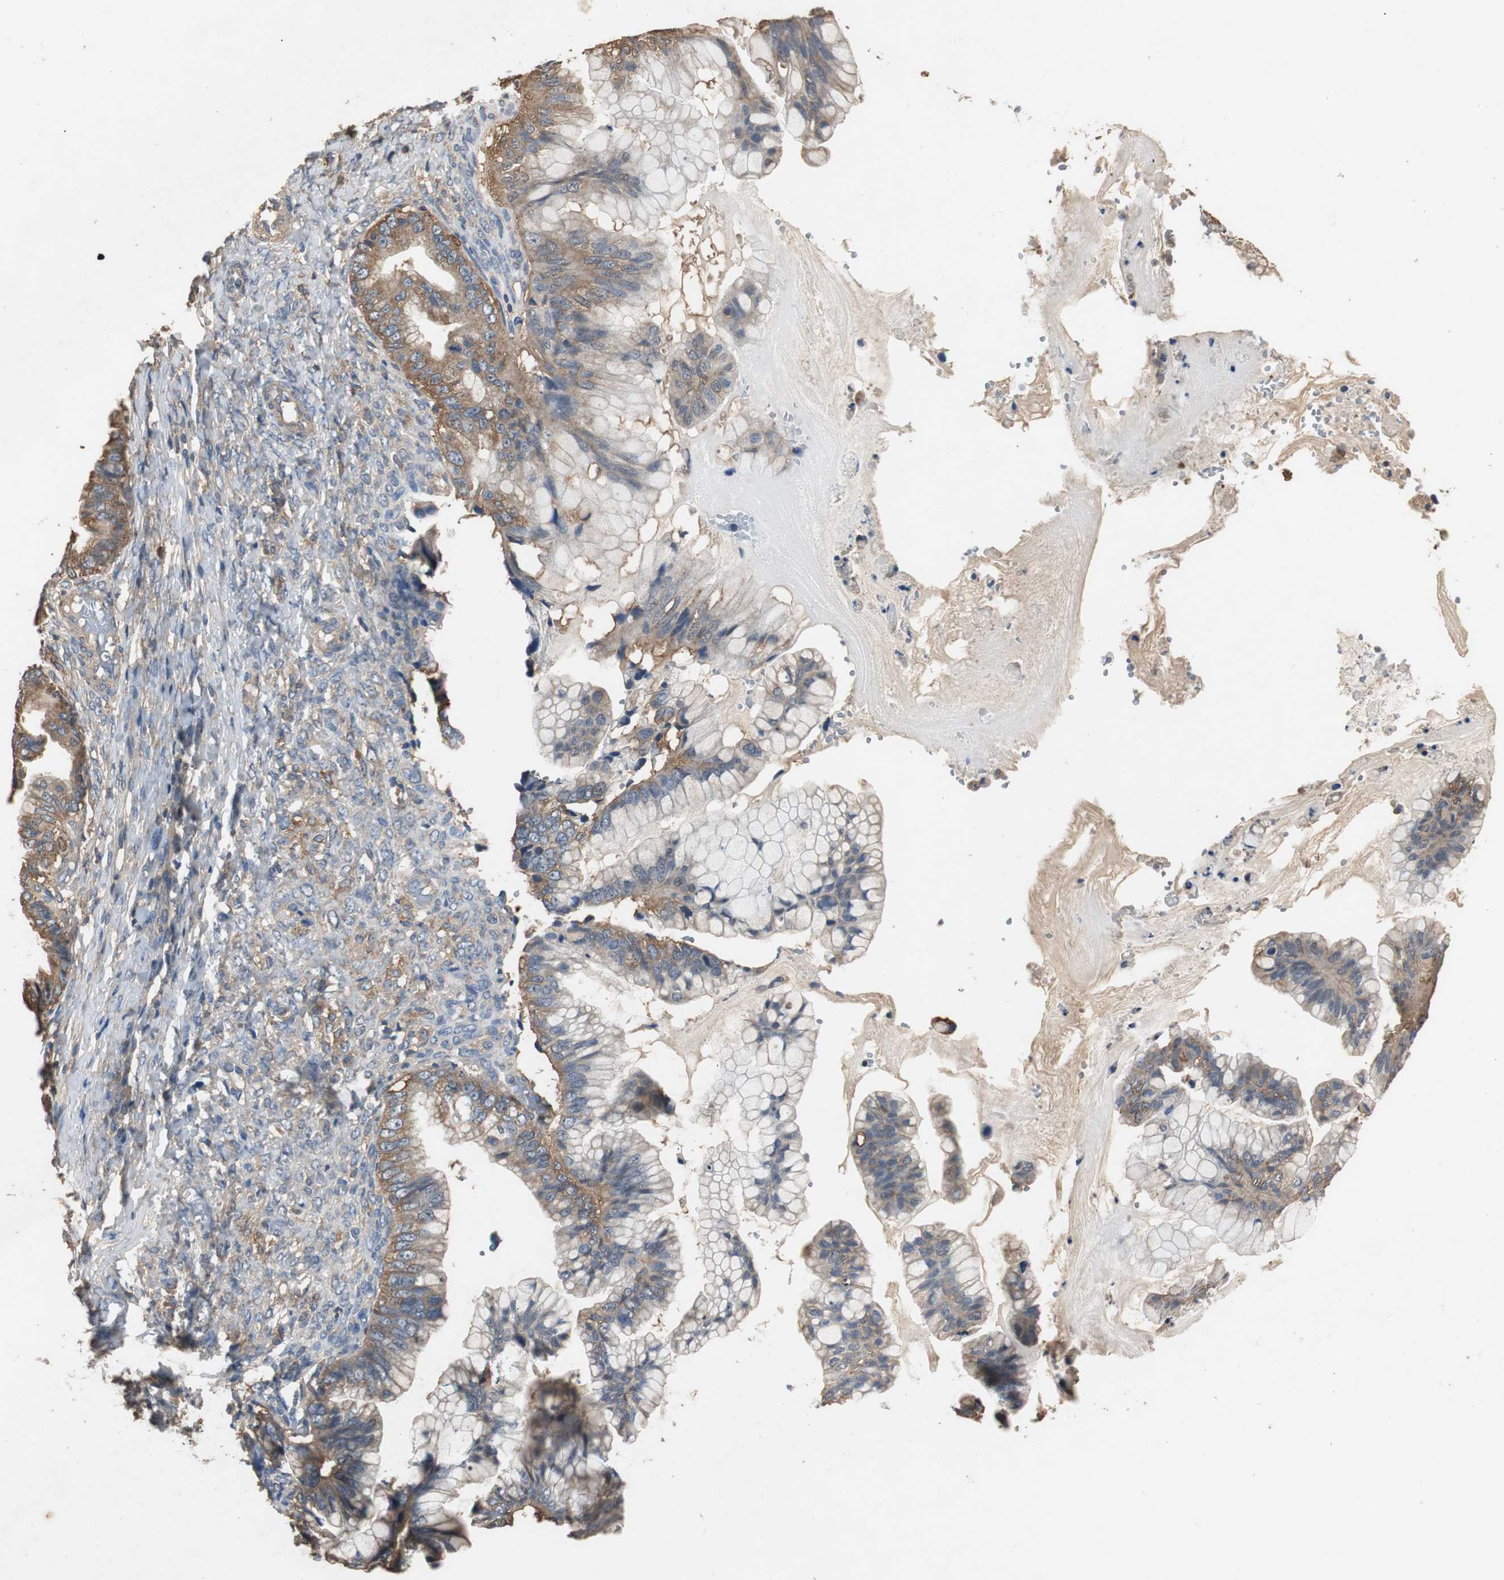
{"staining": {"intensity": "moderate", "quantity": "<25%", "location": "cytoplasmic/membranous"}, "tissue": "ovarian cancer", "cell_type": "Tumor cells", "image_type": "cancer", "snomed": [{"axis": "morphology", "description": "Cystadenocarcinoma, mucinous, NOS"}, {"axis": "topography", "description": "Ovary"}], "caption": "Immunohistochemical staining of human ovarian mucinous cystadenocarcinoma displays low levels of moderate cytoplasmic/membranous positivity in approximately <25% of tumor cells. (brown staining indicates protein expression, while blue staining denotes nuclei).", "gene": "TNFRSF14", "patient": {"sex": "female", "age": 36}}